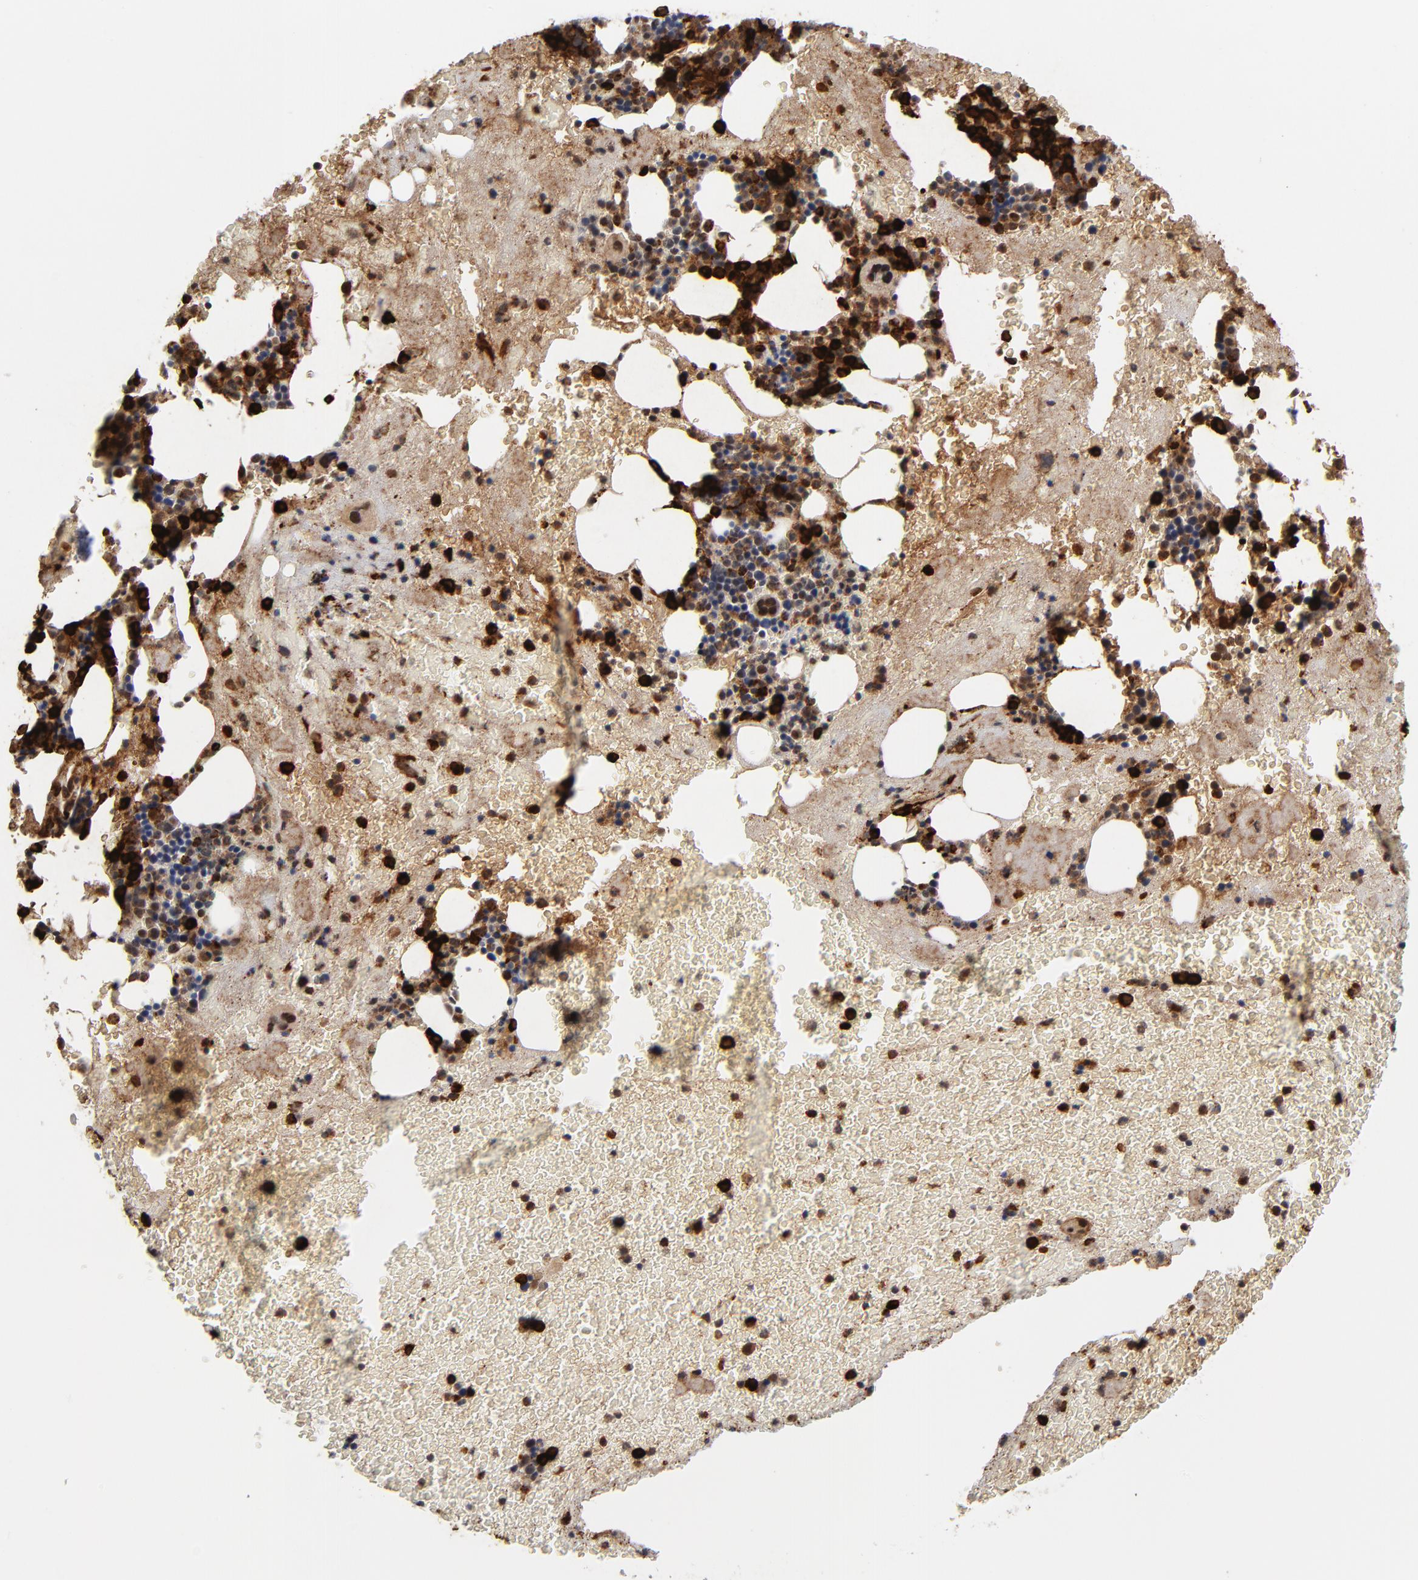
{"staining": {"intensity": "strong", "quantity": "25%-75%", "location": "nuclear"}, "tissue": "bone marrow", "cell_type": "Hematopoietic cells", "image_type": "normal", "snomed": [{"axis": "morphology", "description": "Normal tissue, NOS"}, {"axis": "topography", "description": "Bone marrow"}], "caption": "Immunohistochemical staining of normal bone marrow displays strong nuclear protein staining in approximately 25%-75% of hematopoietic cells.", "gene": "ZNF419", "patient": {"sex": "male", "age": 76}}